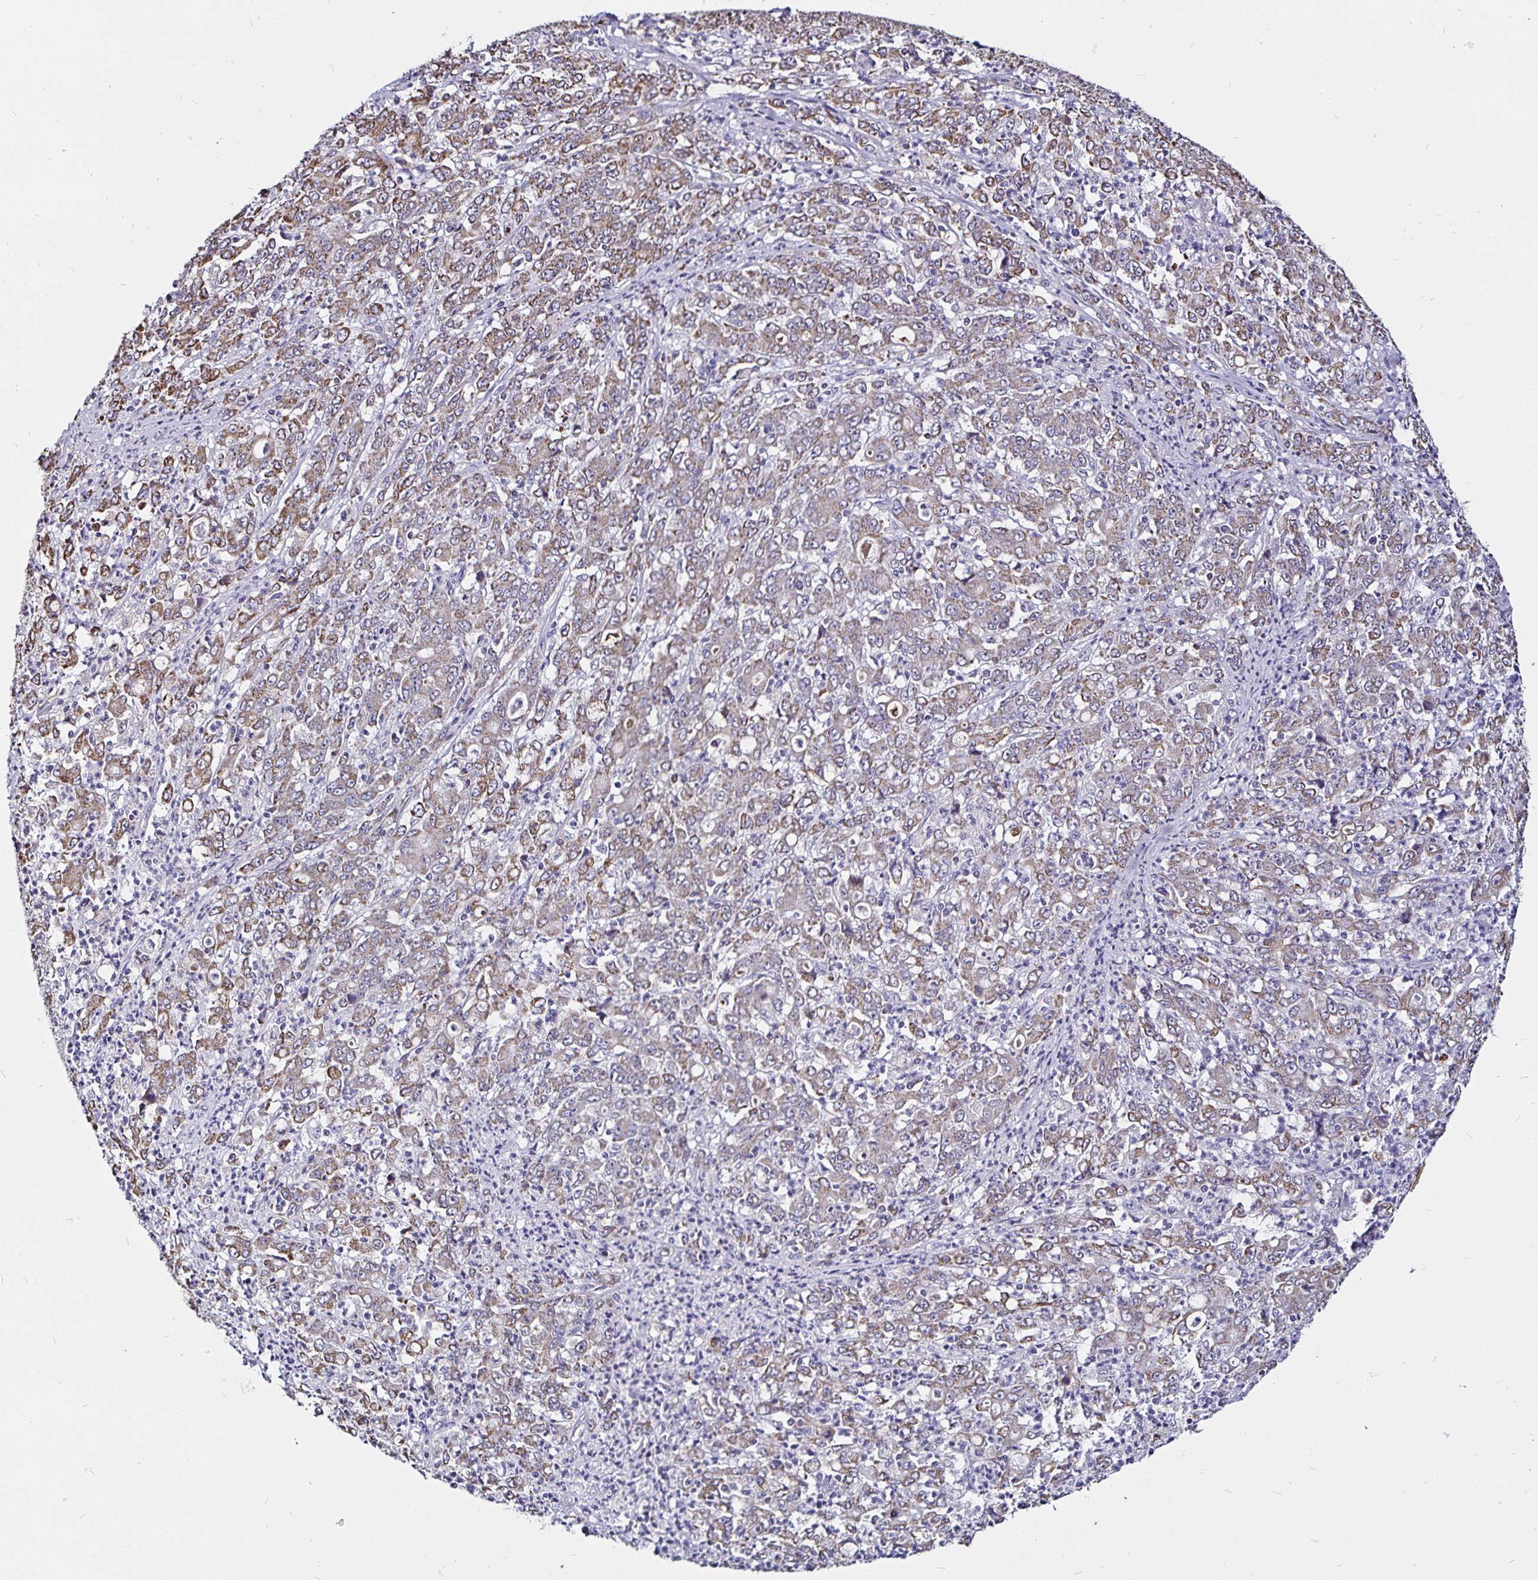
{"staining": {"intensity": "weak", "quantity": ">75%", "location": "cytoplasmic/membranous"}, "tissue": "stomach cancer", "cell_type": "Tumor cells", "image_type": "cancer", "snomed": [{"axis": "morphology", "description": "Adenocarcinoma, NOS"}, {"axis": "topography", "description": "Stomach, lower"}], "caption": "Immunohistochemical staining of human stomach adenocarcinoma demonstrates weak cytoplasmic/membranous protein expression in about >75% of tumor cells.", "gene": "PGAM2", "patient": {"sex": "female", "age": 71}}